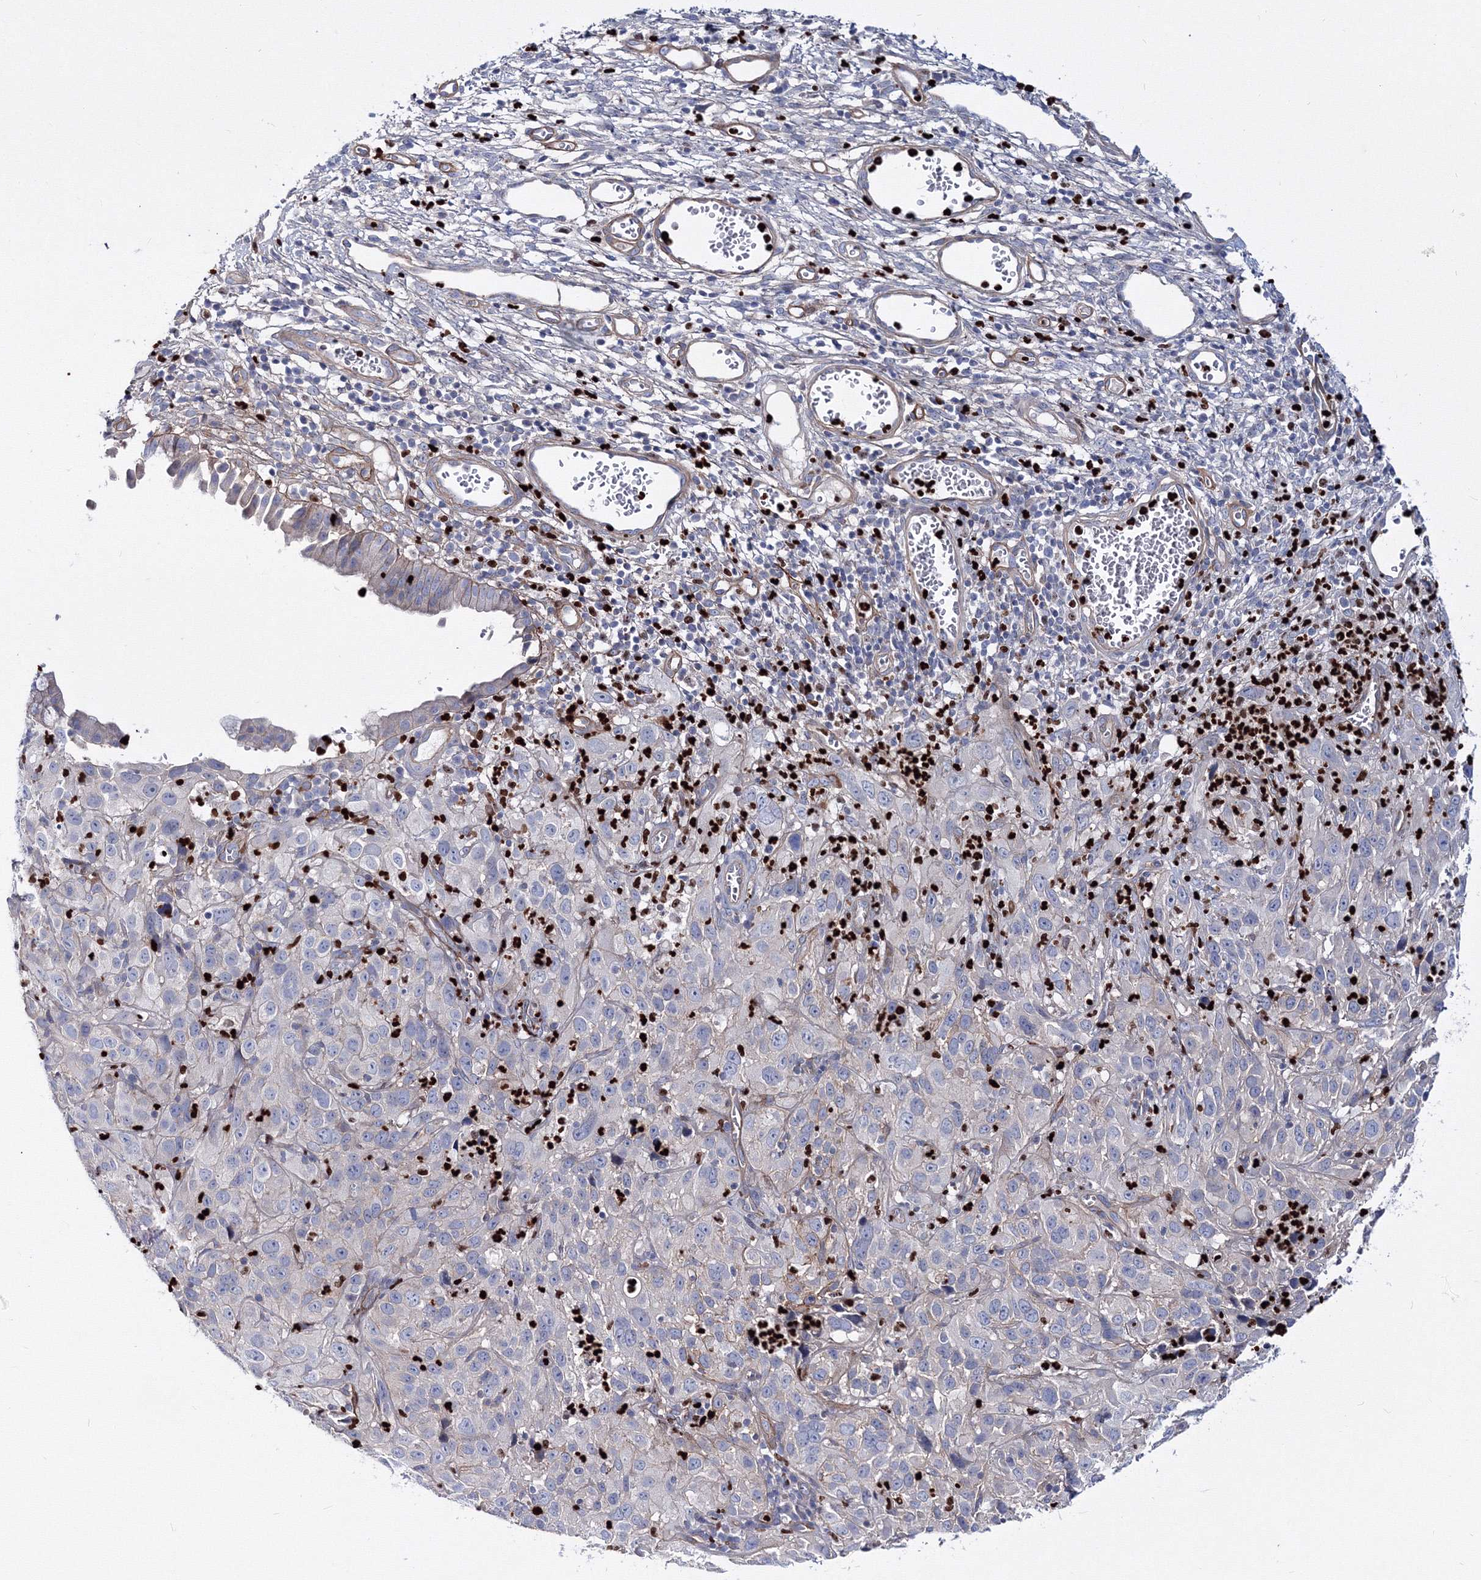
{"staining": {"intensity": "negative", "quantity": "none", "location": "none"}, "tissue": "cervical cancer", "cell_type": "Tumor cells", "image_type": "cancer", "snomed": [{"axis": "morphology", "description": "Squamous cell carcinoma, NOS"}, {"axis": "topography", "description": "Cervix"}], "caption": "Immunohistochemistry of cervical squamous cell carcinoma displays no staining in tumor cells.", "gene": "C11orf52", "patient": {"sex": "female", "age": 32}}